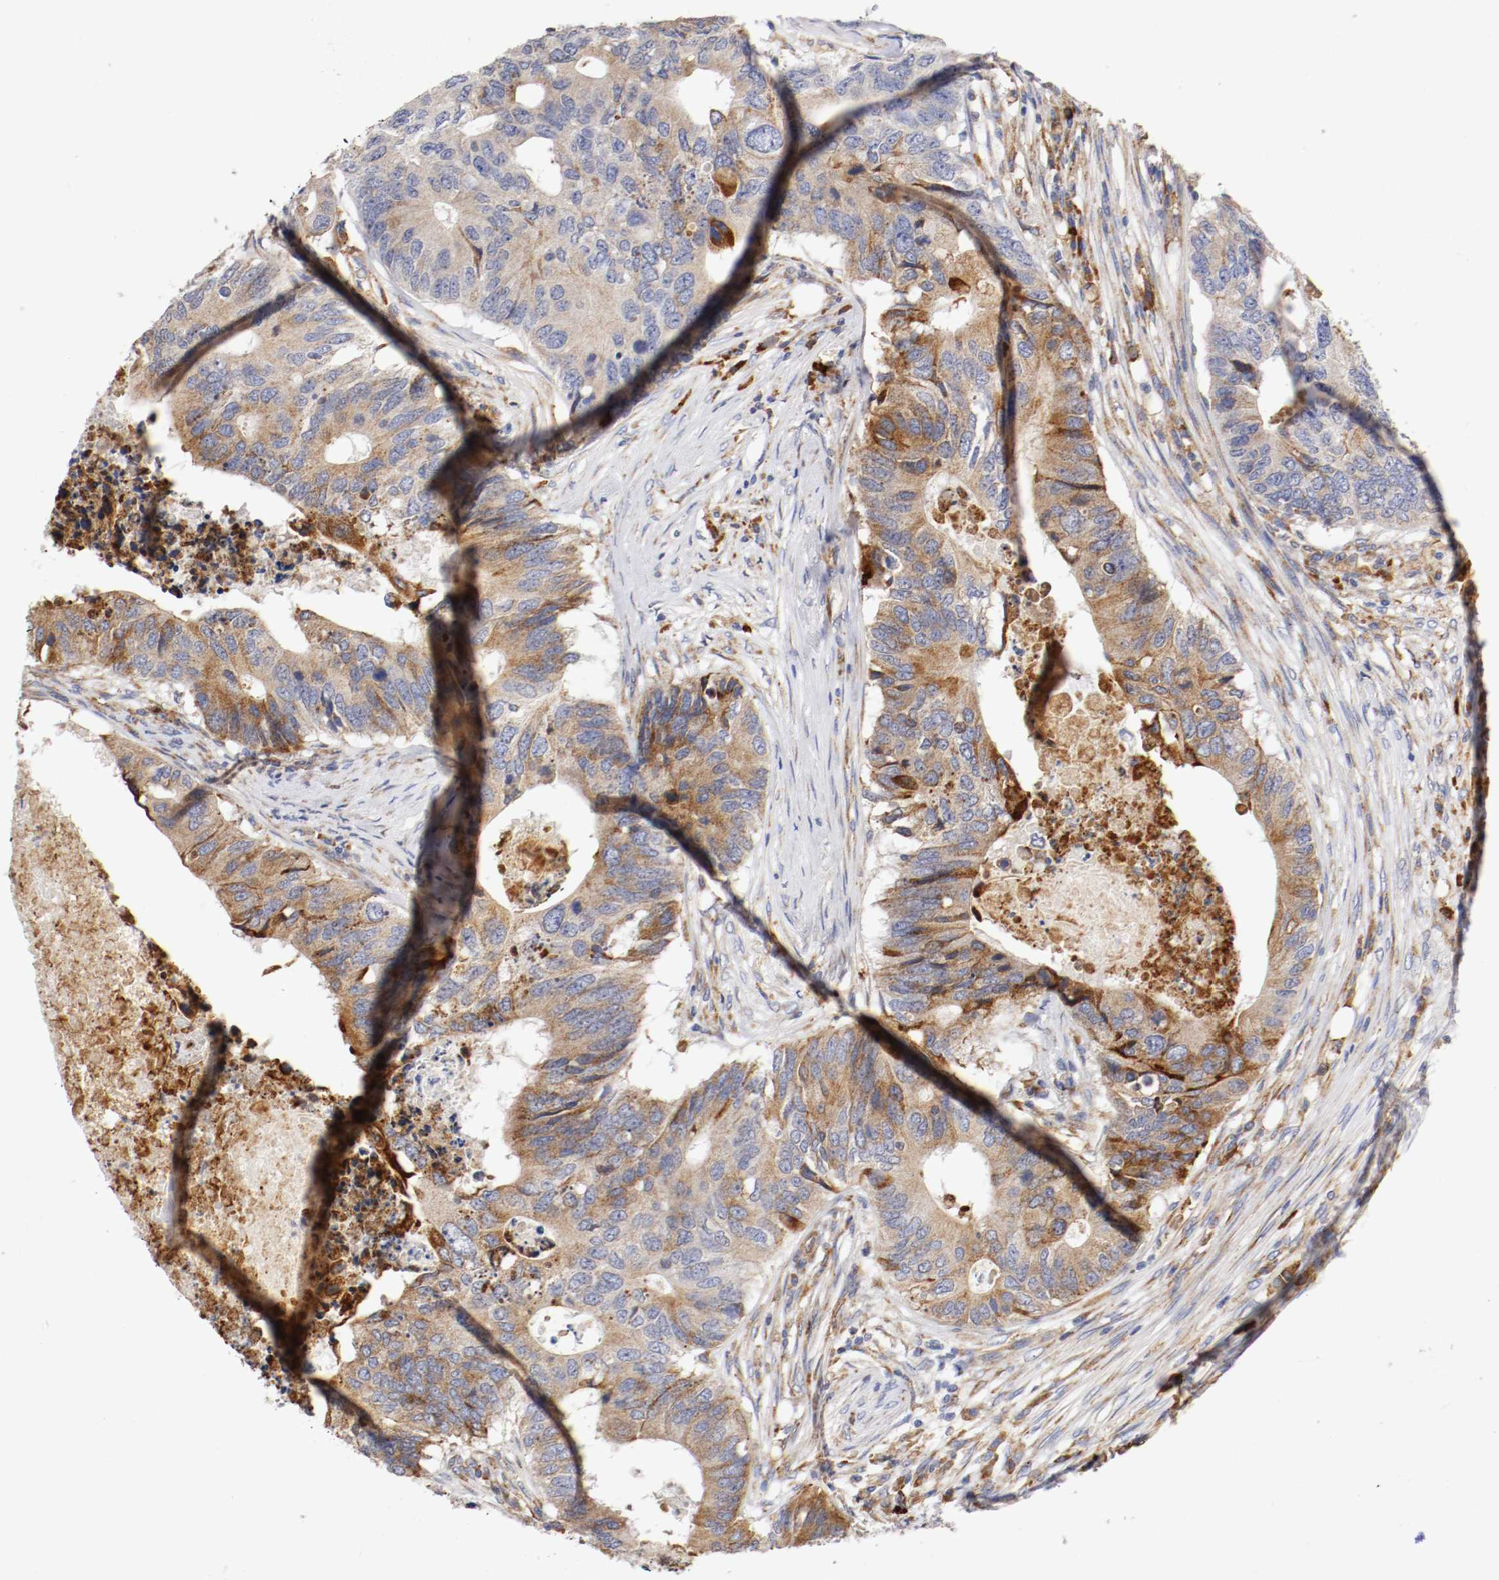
{"staining": {"intensity": "moderate", "quantity": ">75%", "location": "cytoplasmic/membranous"}, "tissue": "colorectal cancer", "cell_type": "Tumor cells", "image_type": "cancer", "snomed": [{"axis": "morphology", "description": "Adenocarcinoma, NOS"}, {"axis": "topography", "description": "Colon"}], "caption": "A photomicrograph of adenocarcinoma (colorectal) stained for a protein reveals moderate cytoplasmic/membranous brown staining in tumor cells.", "gene": "TRAF2", "patient": {"sex": "male", "age": 71}}